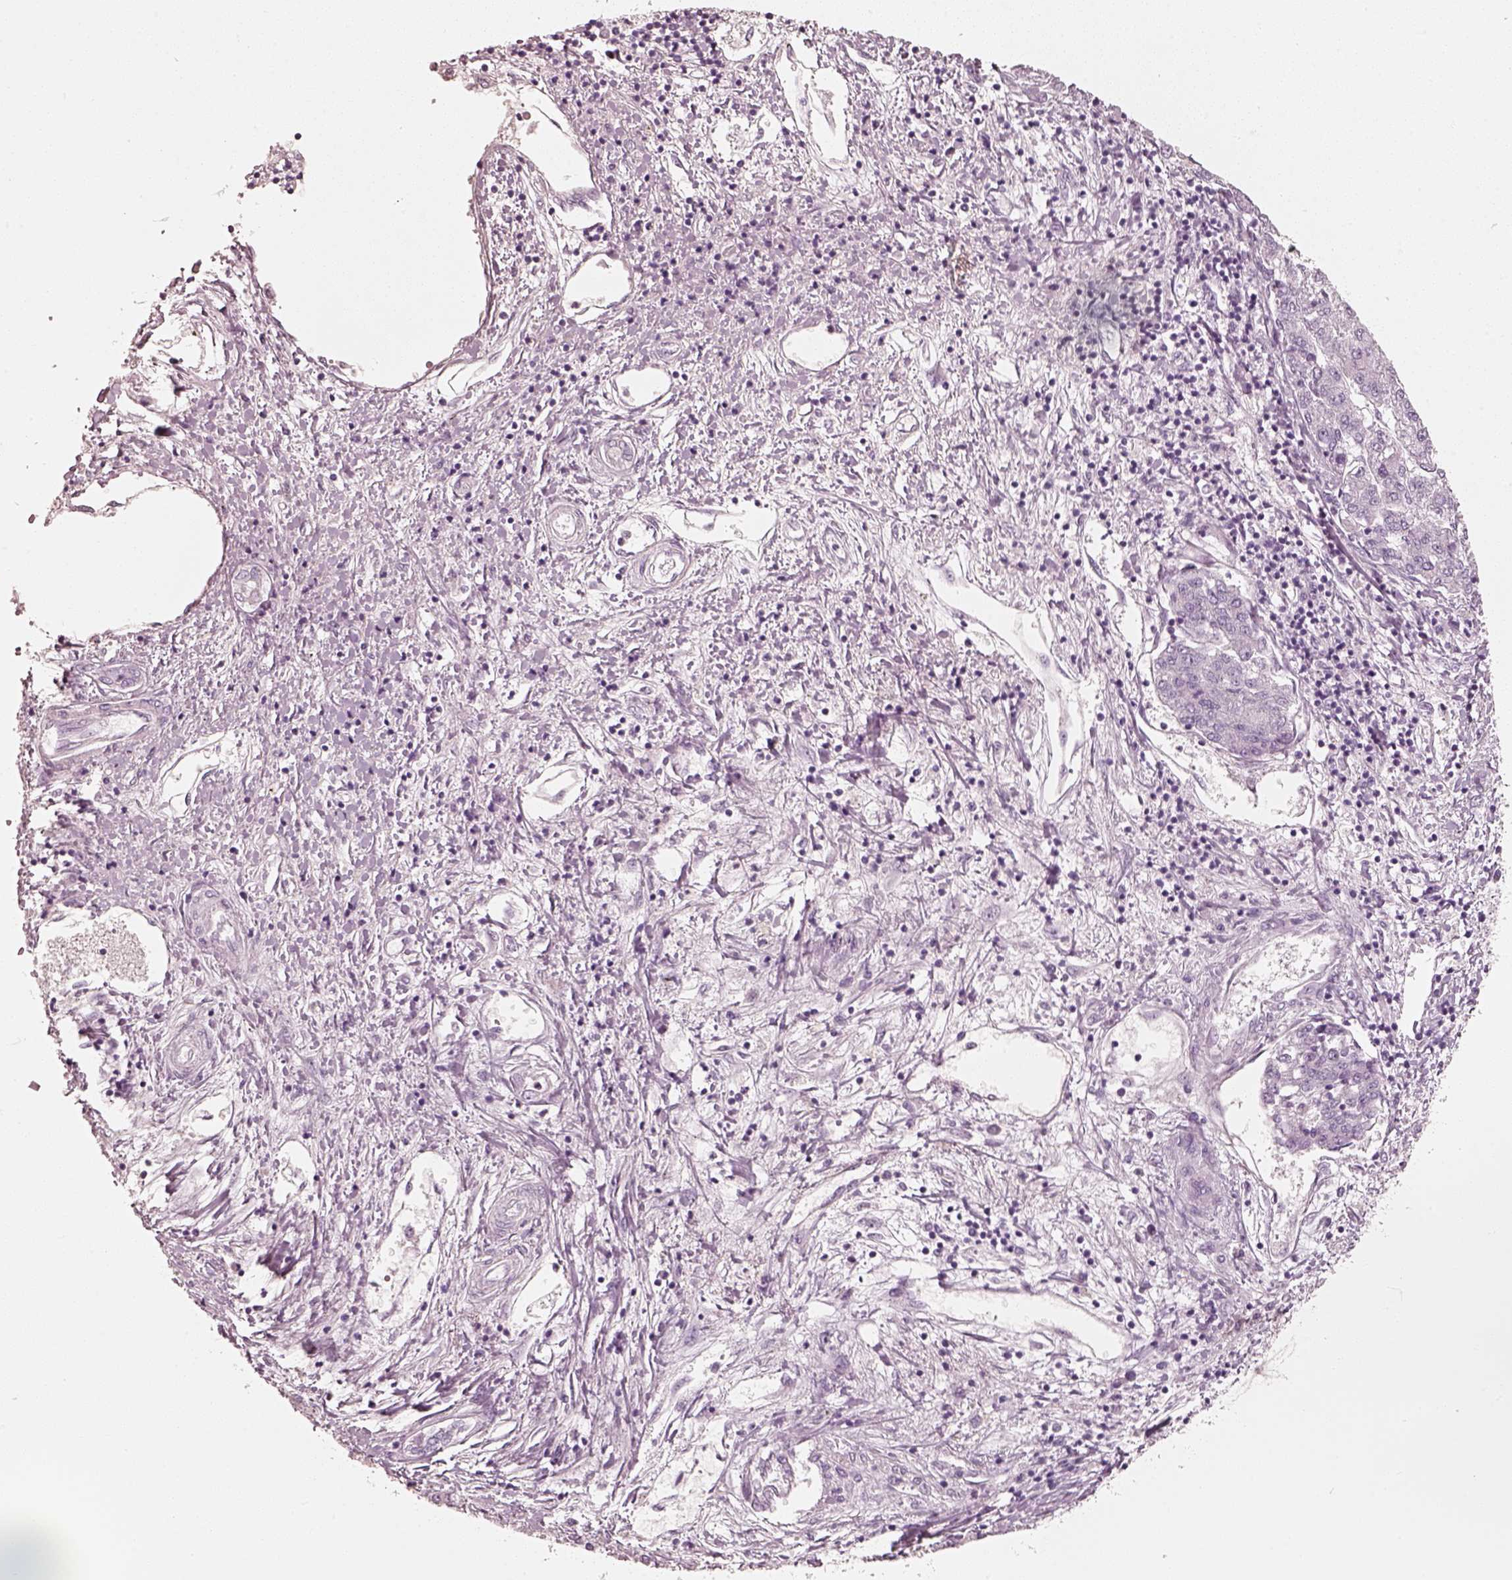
{"staining": {"intensity": "negative", "quantity": "none", "location": "none"}, "tissue": "liver cancer", "cell_type": "Tumor cells", "image_type": "cancer", "snomed": [{"axis": "morphology", "description": "Carcinoma, Hepatocellular, NOS"}, {"axis": "topography", "description": "Liver"}], "caption": "Immunohistochemistry (IHC) of human hepatocellular carcinoma (liver) displays no expression in tumor cells.", "gene": "R3HDML", "patient": {"sex": "male", "age": 56}}